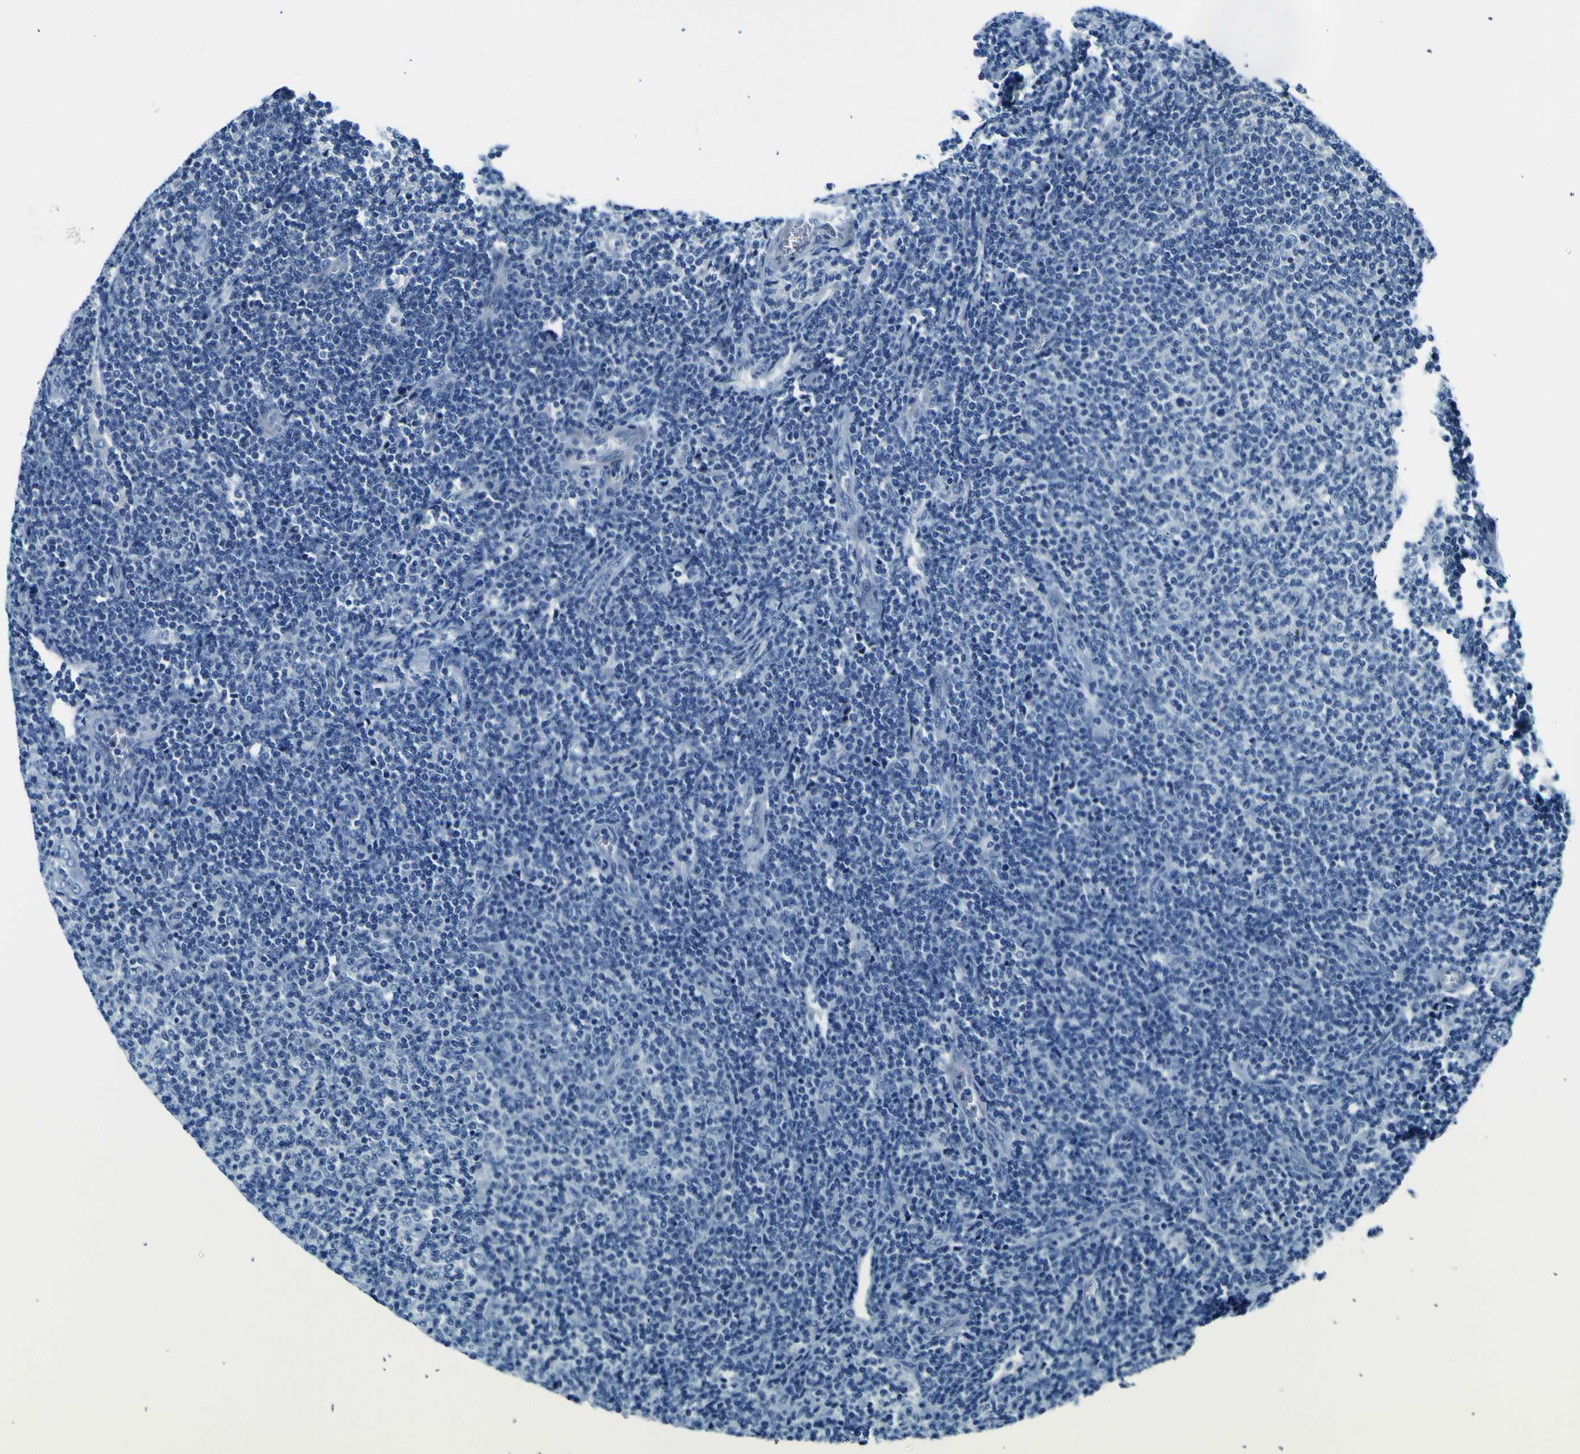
{"staining": {"intensity": "negative", "quantity": "none", "location": "none"}, "tissue": "lymphoma", "cell_type": "Tumor cells", "image_type": "cancer", "snomed": [{"axis": "morphology", "description": "Malignant lymphoma, non-Hodgkin's type, Low grade"}, {"axis": "topography", "description": "Lymph node"}], "caption": "The histopathology image reveals no significant expression in tumor cells of lymphoma.", "gene": "ADGRA2", "patient": {"sex": "male", "age": 66}}